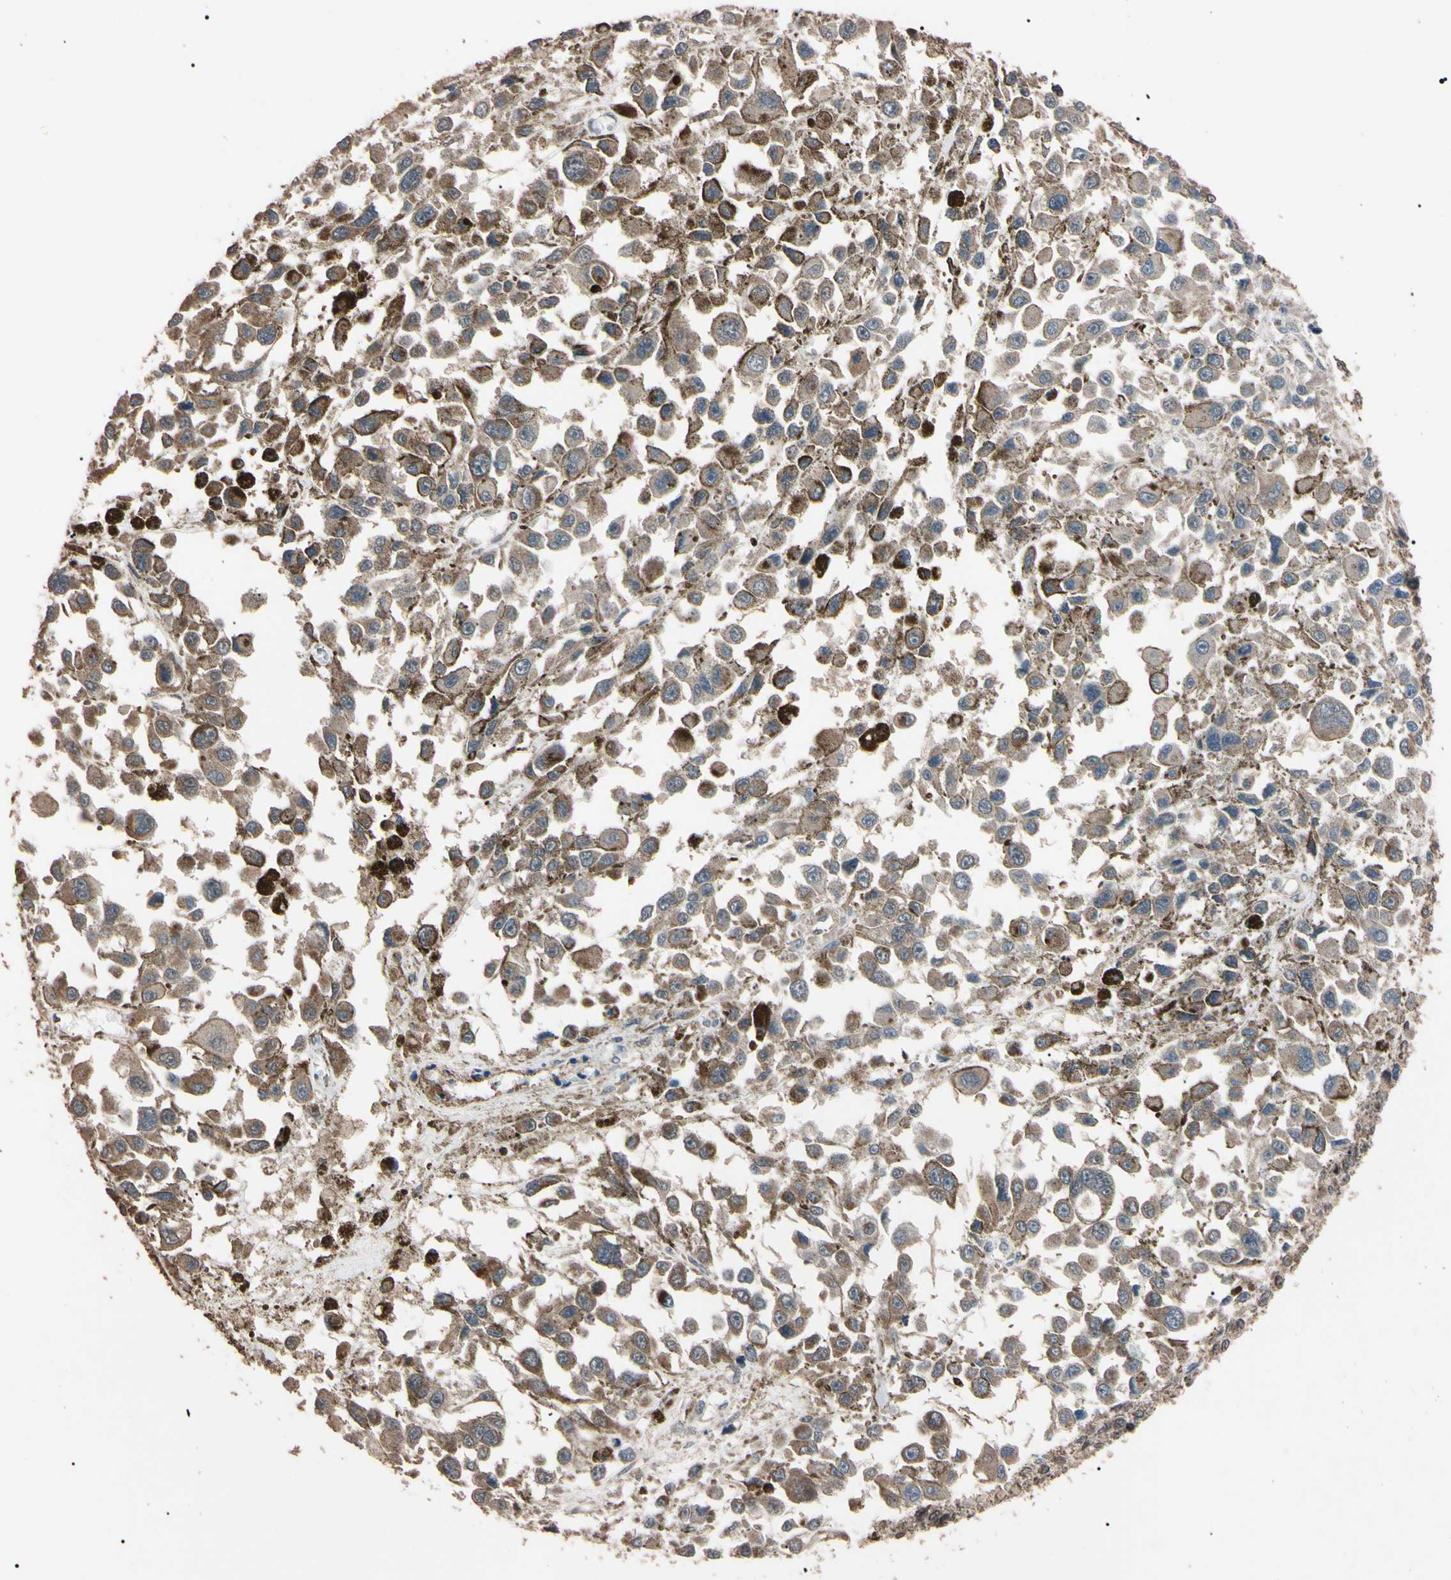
{"staining": {"intensity": "weak", "quantity": ">75%", "location": "cytoplasmic/membranous"}, "tissue": "melanoma", "cell_type": "Tumor cells", "image_type": "cancer", "snomed": [{"axis": "morphology", "description": "Malignant melanoma, Metastatic site"}, {"axis": "topography", "description": "Lymph node"}], "caption": "Melanoma stained for a protein shows weak cytoplasmic/membranous positivity in tumor cells.", "gene": "TNFRSF1A", "patient": {"sex": "male", "age": 59}}